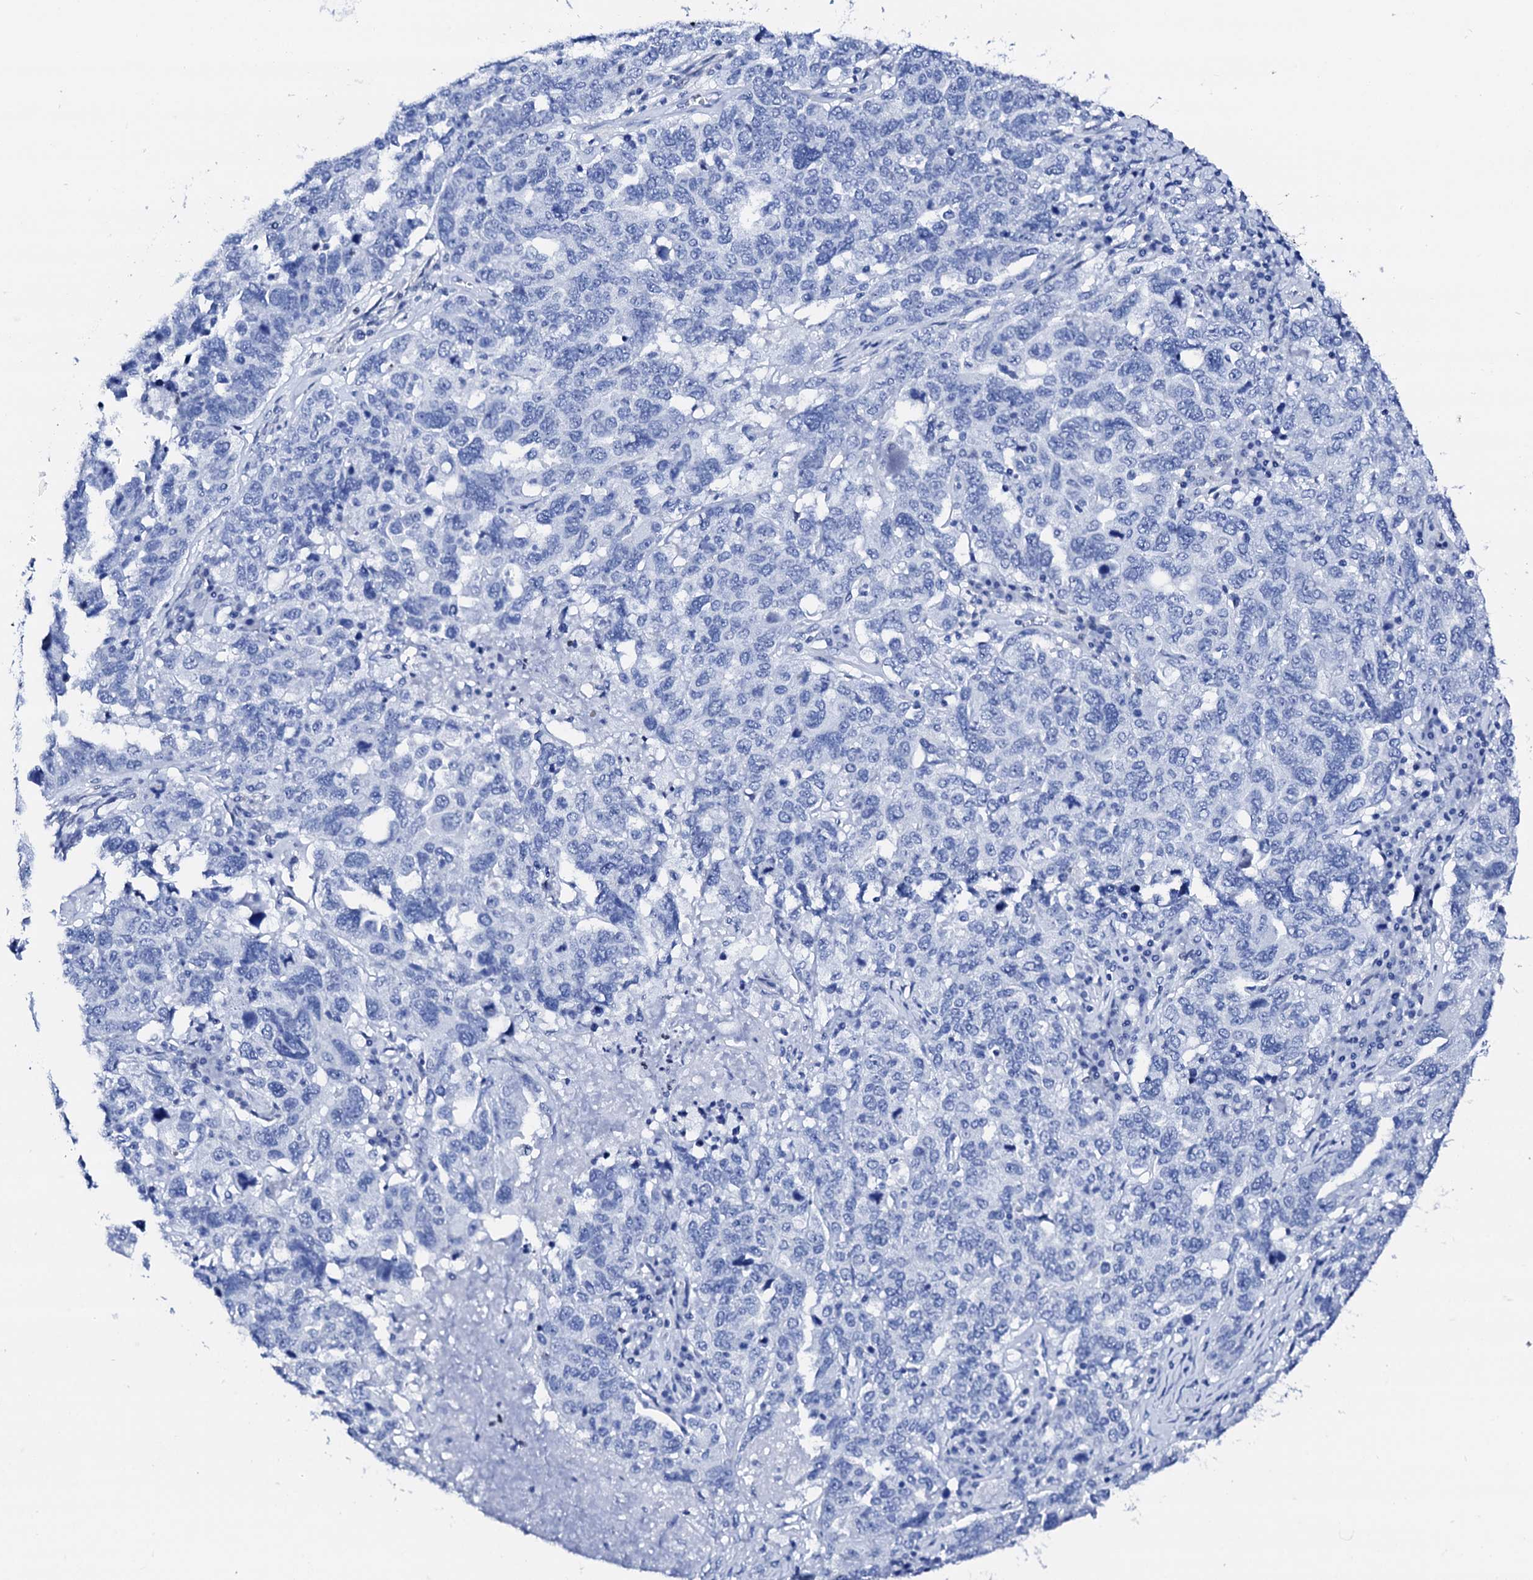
{"staining": {"intensity": "negative", "quantity": "none", "location": "none"}, "tissue": "ovarian cancer", "cell_type": "Tumor cells", "image_type": "cancer", "snomed": [{"axis": "morphology", "description": "Carcinoma, endometroid"}, {"axis": "topography", "description": "Ovary"}], "caption": "Immunohistochemistry of human endometroid carcinoma (ovarian) shows no staining in tumor cells.", "gene": "NRIP2", "patient": {"sex": "female", "age": 62}}